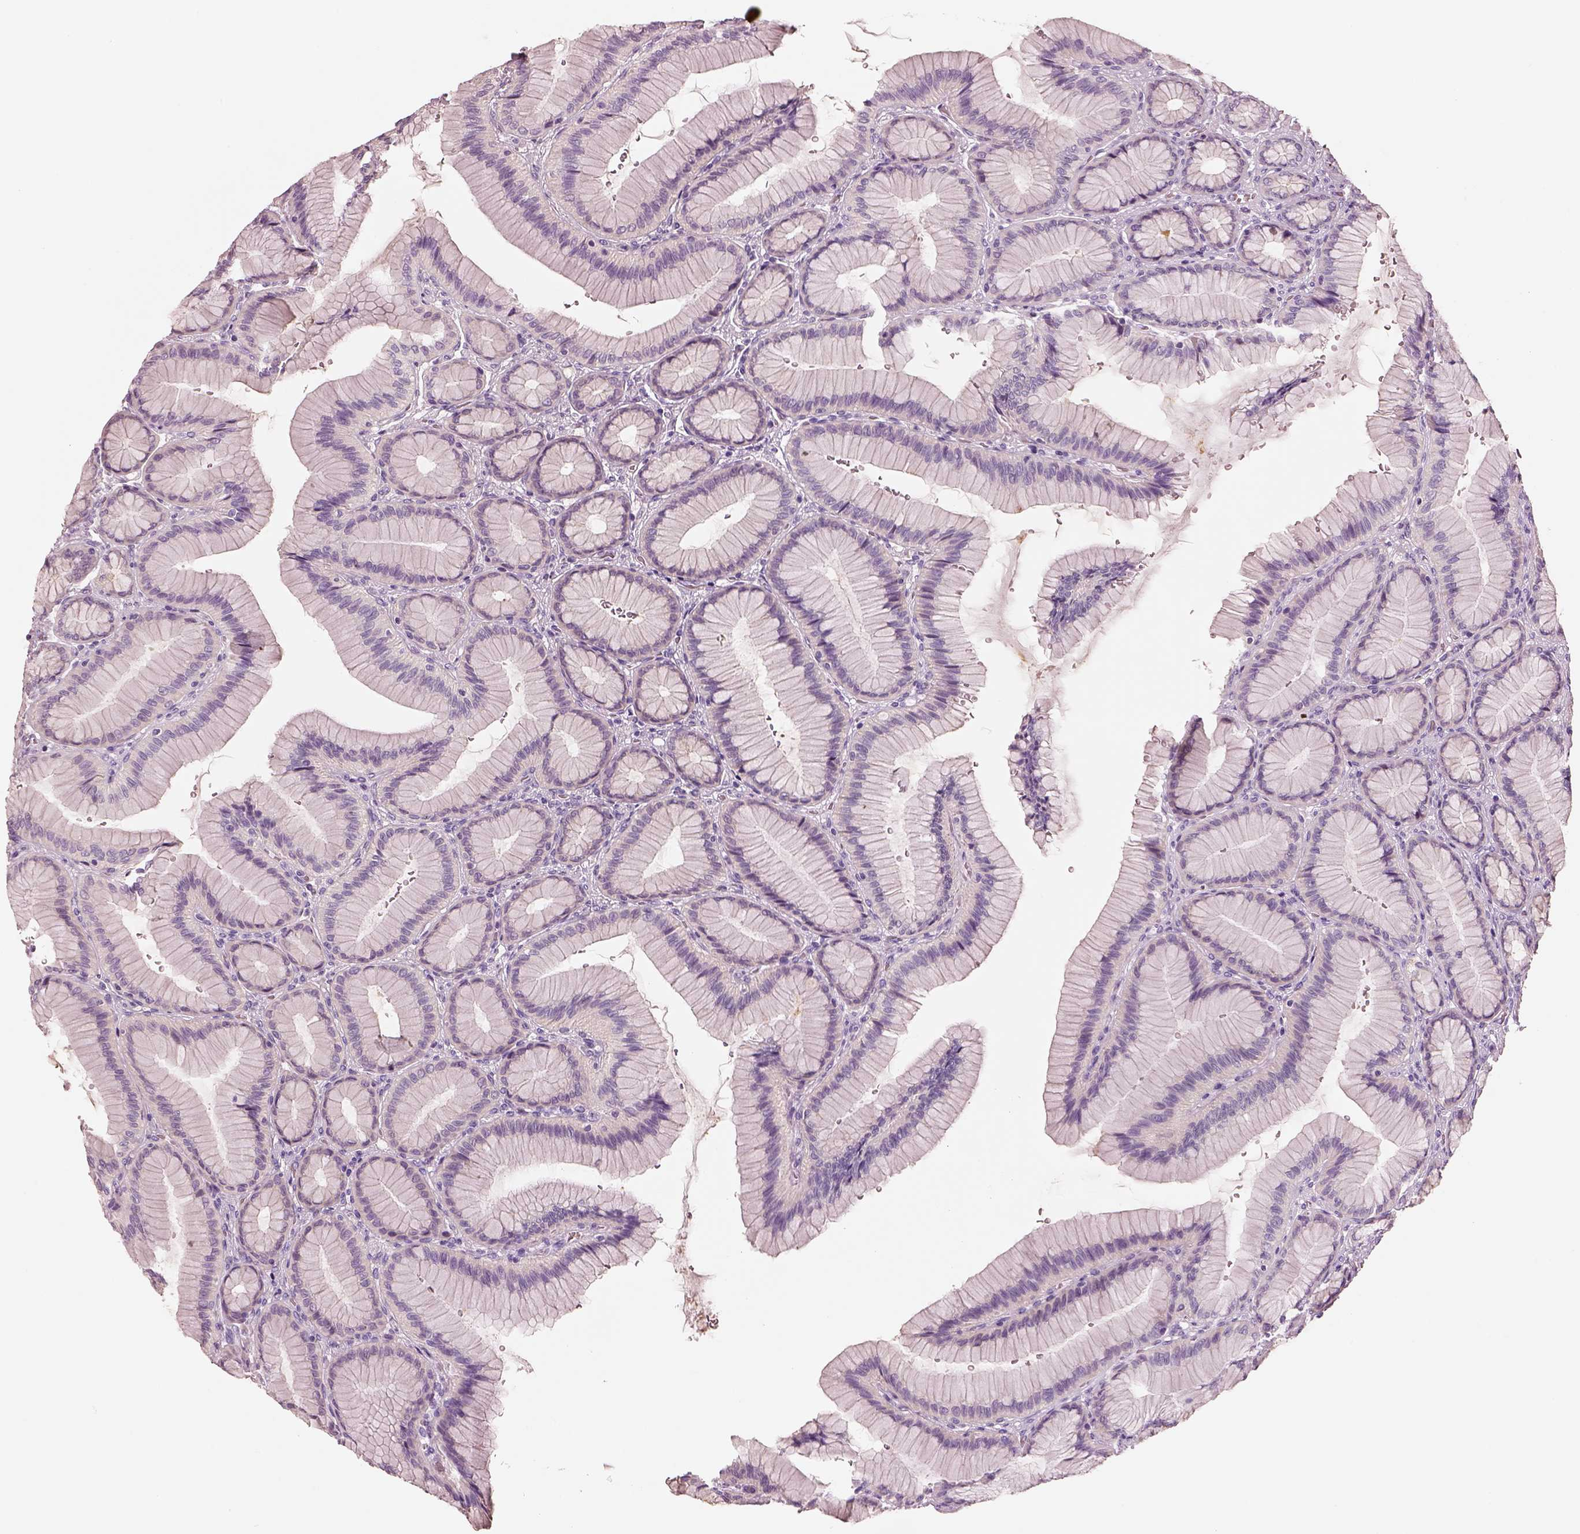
{"staining": {"intensity": "weak", "quantity": "25%-75%", "location": "cytoplasmic/membranous"}, "tissue": "stomach", "cell_type": "Glandular cells", "image_type": "normal", "snomed": [{"axis": "morphology", "description": "Normal tissue, NOS"}, {"axis": "morphology", "description": "Adenocarcinoma, NOS"}, {"axis": "morphology", "description": "Adenocarcinoma, High grade"}, {"axis": "topography", "description": "Stomach, upper"}, {"axis": "topography", "description": "Stomach"}], "caption": "Glandular cells demonstrate low levels of weak cytoplasmic/membranous positivity in approximately 25%-75% of cells in unremarkable human stomach. (DAB = brown stain, brightfield microscopy at high magnification).", "gene": "ELSPBP1", "patient": {"sex": "female", "age": 65}}